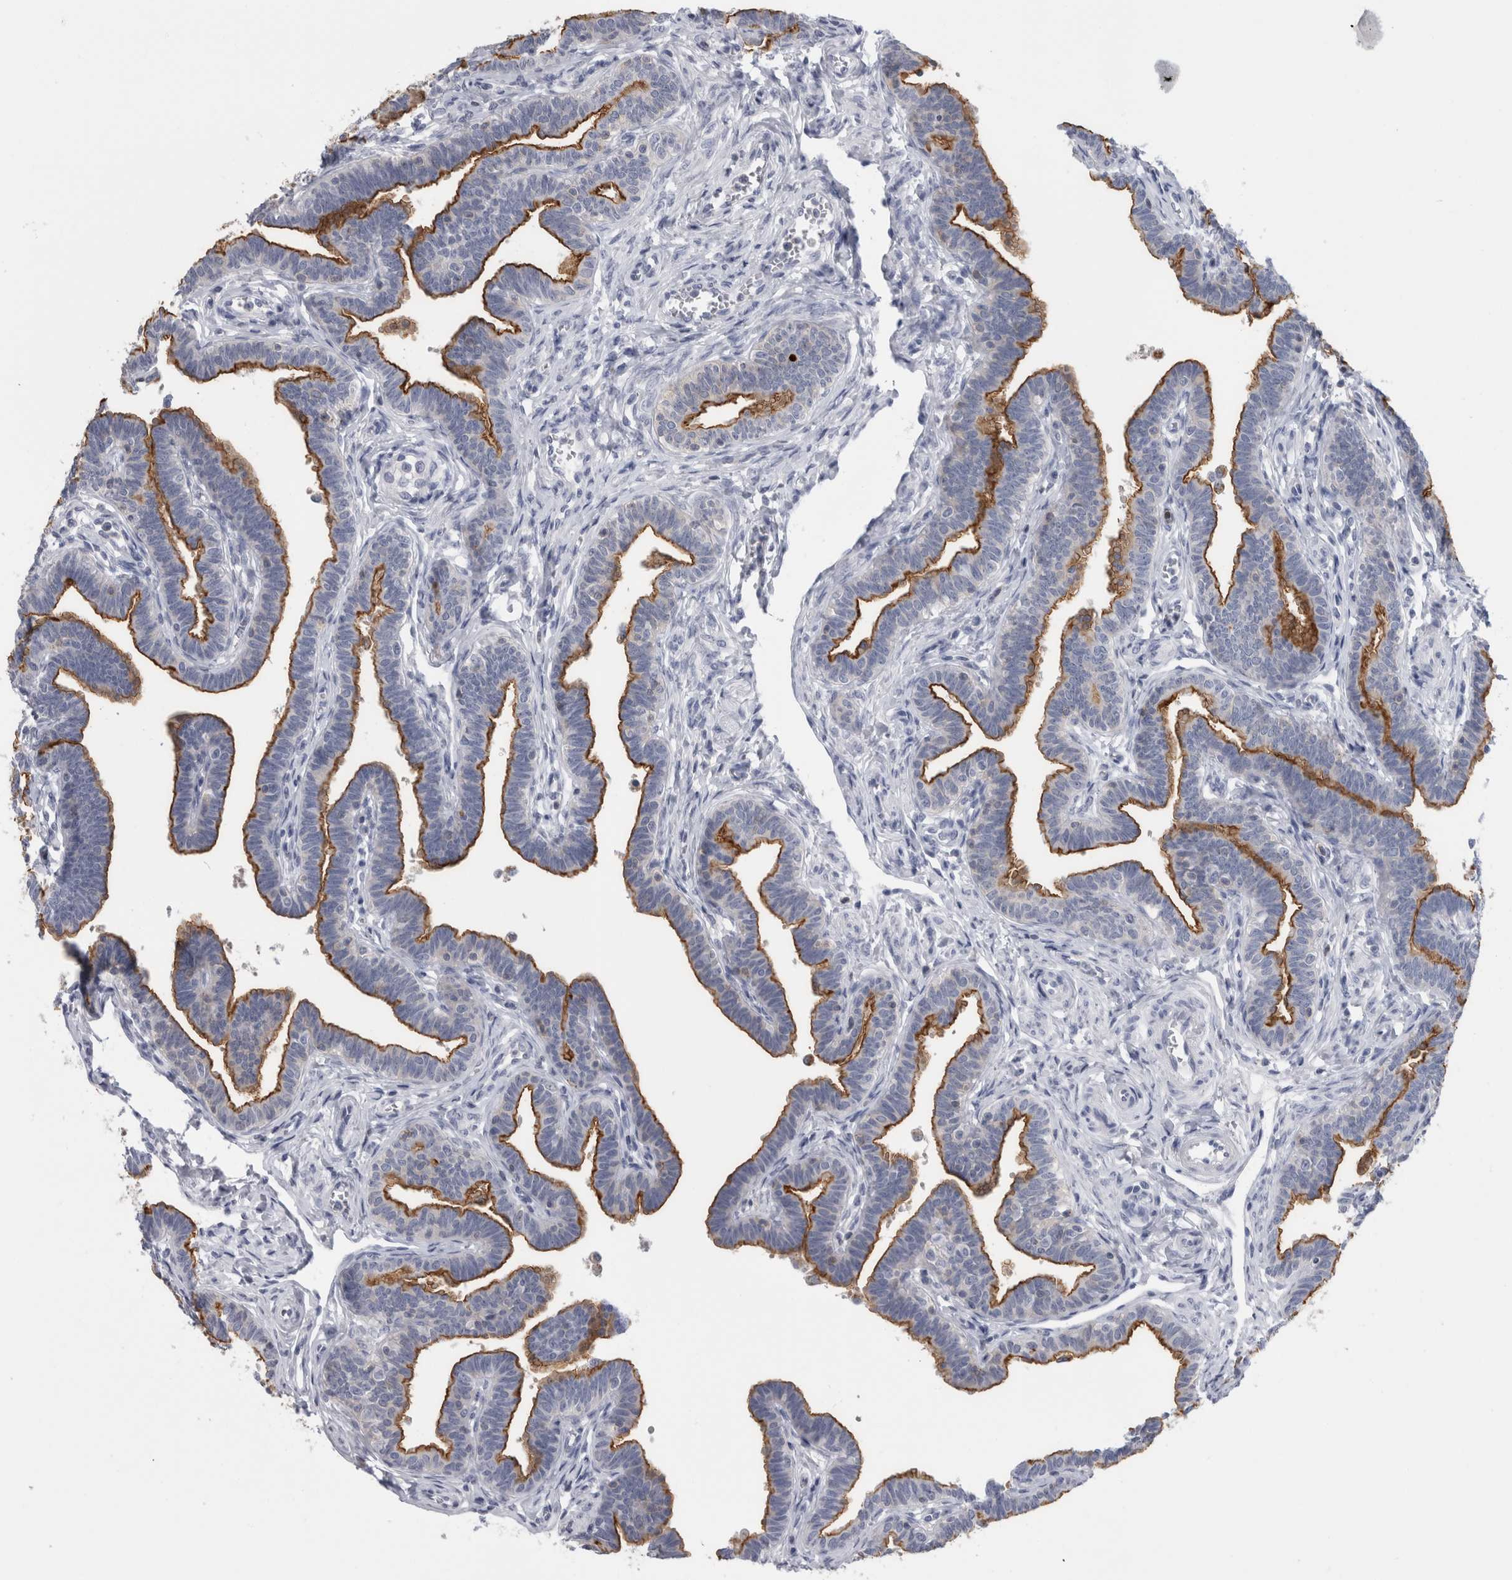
{"staining": {"intensity": "strong", "quantity": ">75%", "location": "cytoplasmic/membranous"}, "tissue": "fallopian tube", "cell_type": "Glandular cells", "image_type": "normal", "snomed": [{"axis": "morphology", "description": "Normal tissue, NOS"}, {"axis": "topography", "description": "Fallopian tube"}, {"axis": "topography", "description": "Ovary"}], "caption": "DAB (3,3'-diaminobenzidine) immunohistochemical staining of normal fallopian tube shows strong cytoplasmic/membranous protein expression in about >75% of glandular cells.", "gene": "ANKFY1", "patient": {"sex": "female", "age": 23}}